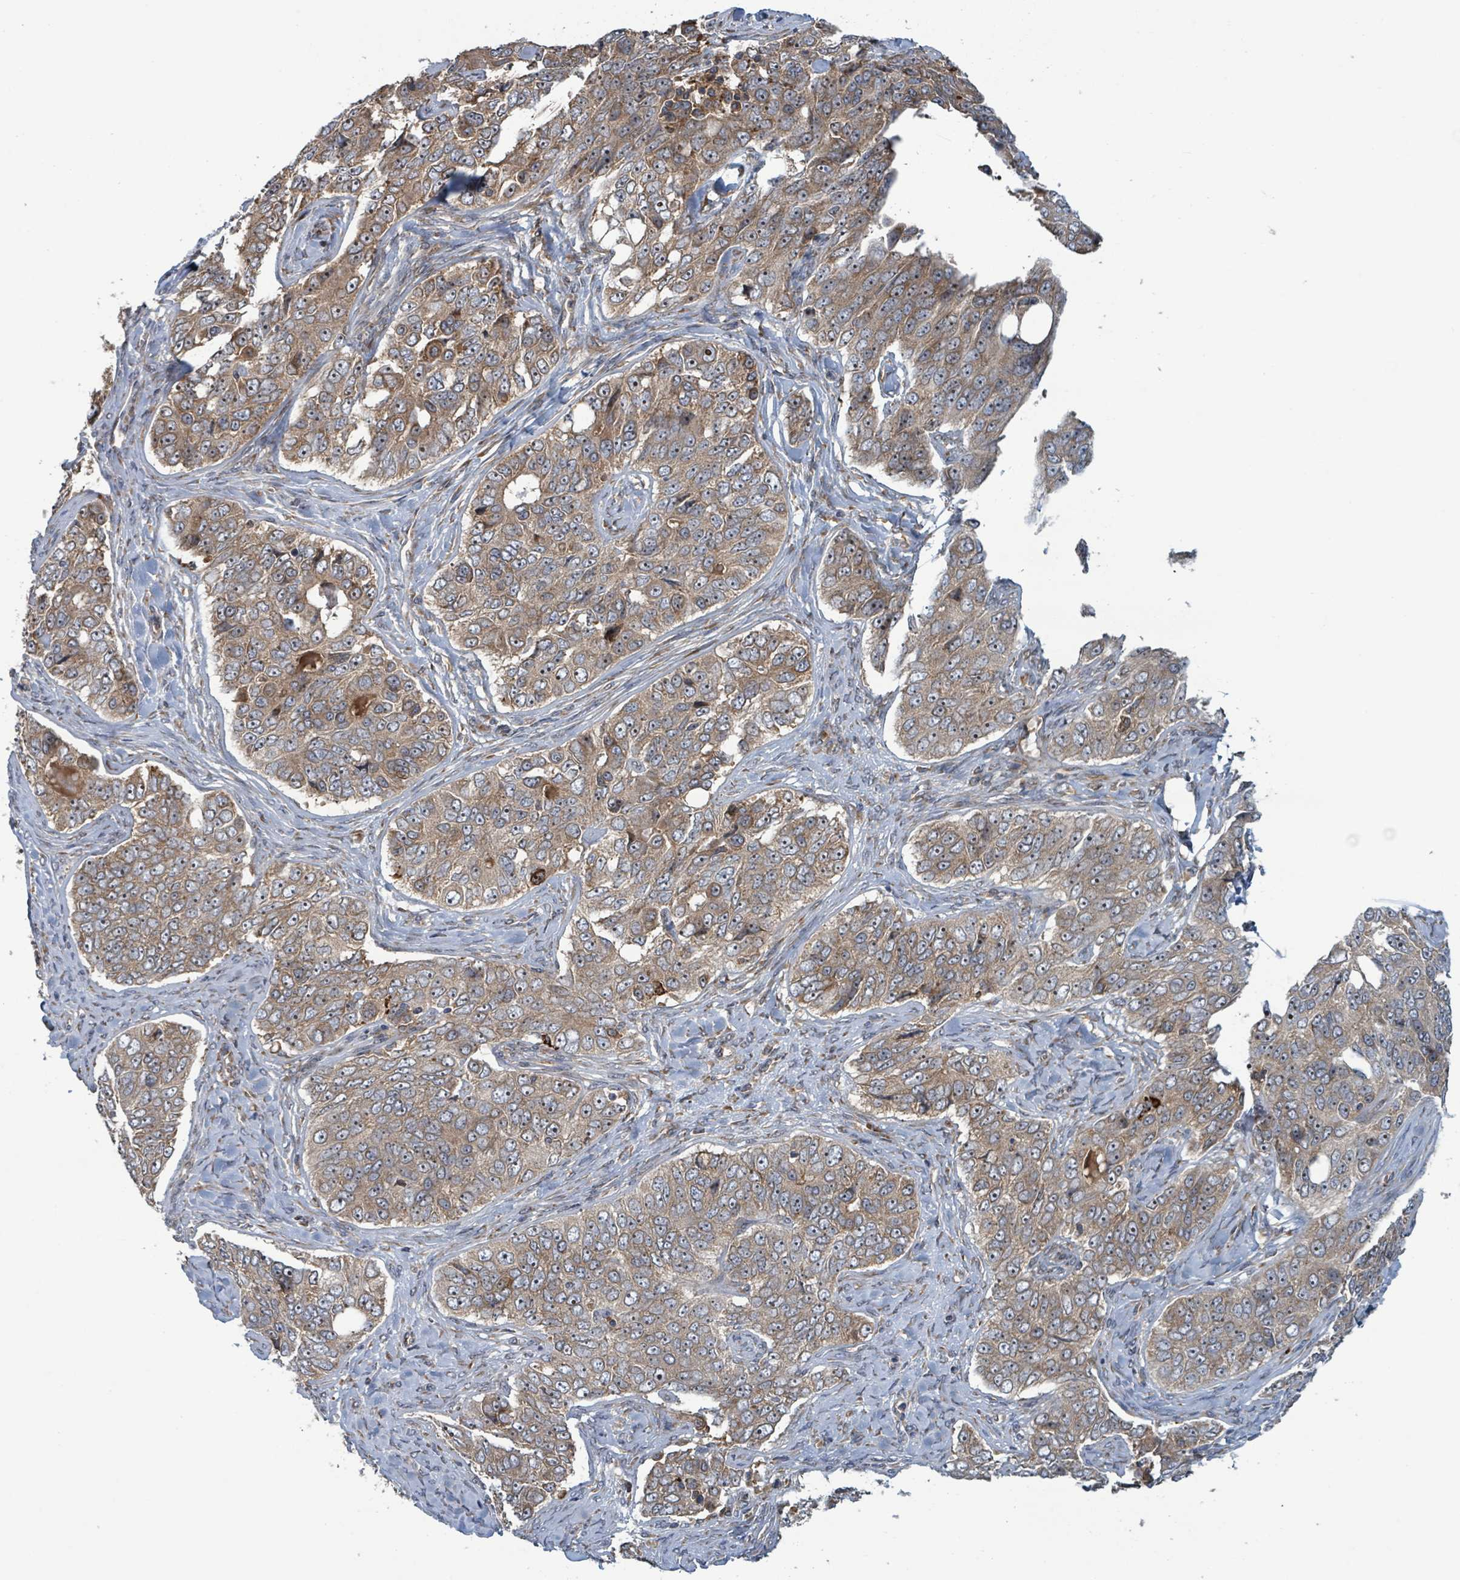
{"staining": {"intensity": "moderate", "quantity": ">75%", "location": "cytoplasmic/membranous,nuclear"}, "tissue": "ovarian cancer", "cell_type": "Tumor cells", "image_type": "cancer", "snomed": [{"axis": "morphology", "description": "Carcinoma, endometroid"}, {"axis": "topography", "description": "Ovary"}], "caption": "Immunohistochemistry (IHC) histopathology image of neoplastic tissue: human endometroid carcinoma (ovarian) stained using immunohistochemistry (IHC) displays medium levels of moderate protein expression localized specifically in the cytoplasmic/membranous and nuclear of tumor cells, appearing as a cytoplasmic/membranous and nuclear brown color.", "gene": "OR51E1", "patient": {"sex": "female", "age": 51}}